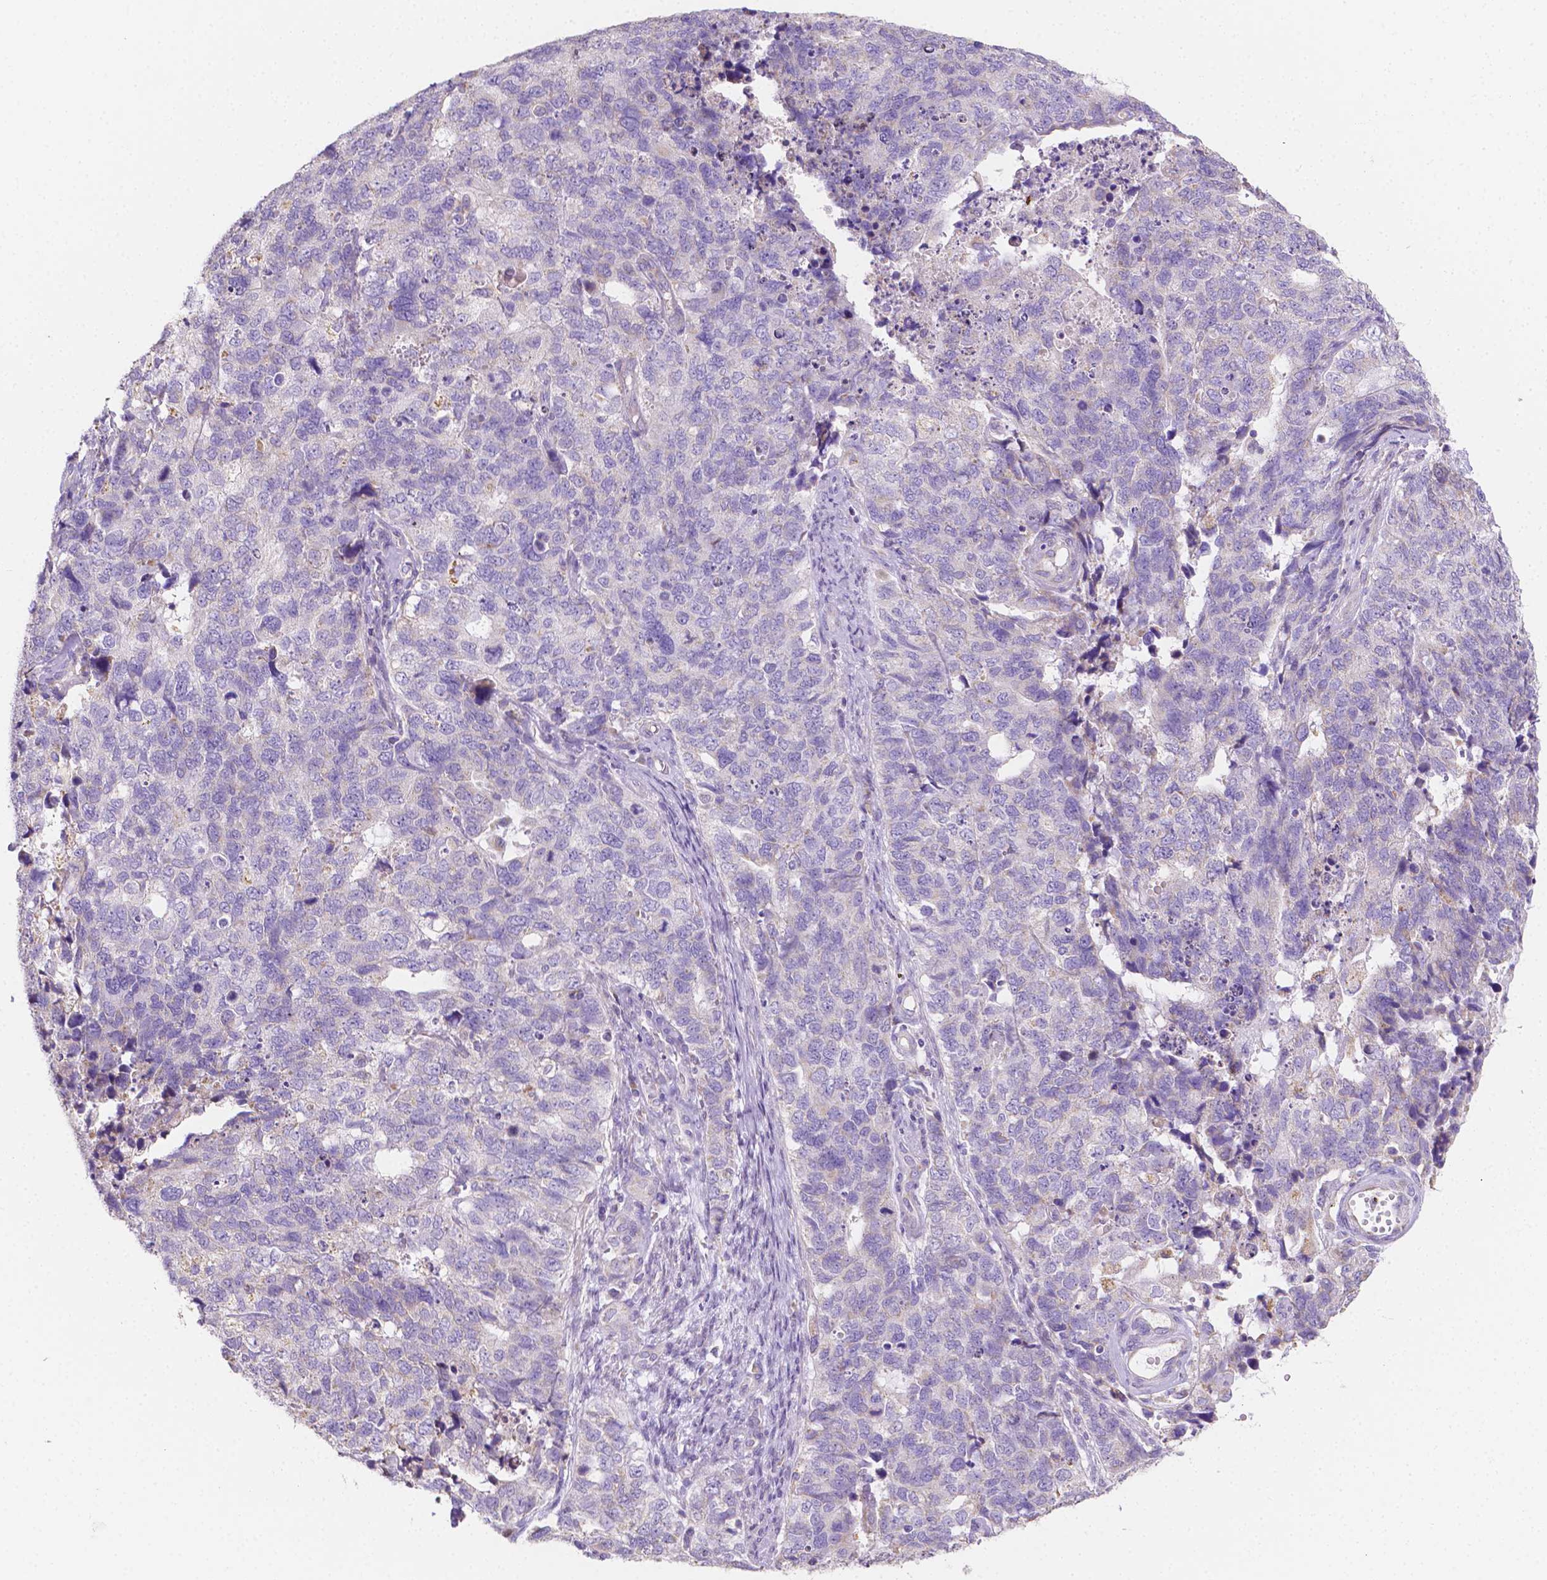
{"staining": {"intensity": "negative", "quantity": "none", "location": "none"}, "tissue": "cervical cancer", "cell_type": "Tumor cells", "image_type": "cancer", "snomed": [{"axis": "morphology", "description": "Squamous cell carcinoma, NOS"}, {"axis": "topography", "description": "Cervix"}], "caption": "Tumor cells are negative for protein expression in human squamous cell carcinoma (cervical).", "gene": "TMEM130", "patient": {"sex": "female", "age": 63}}